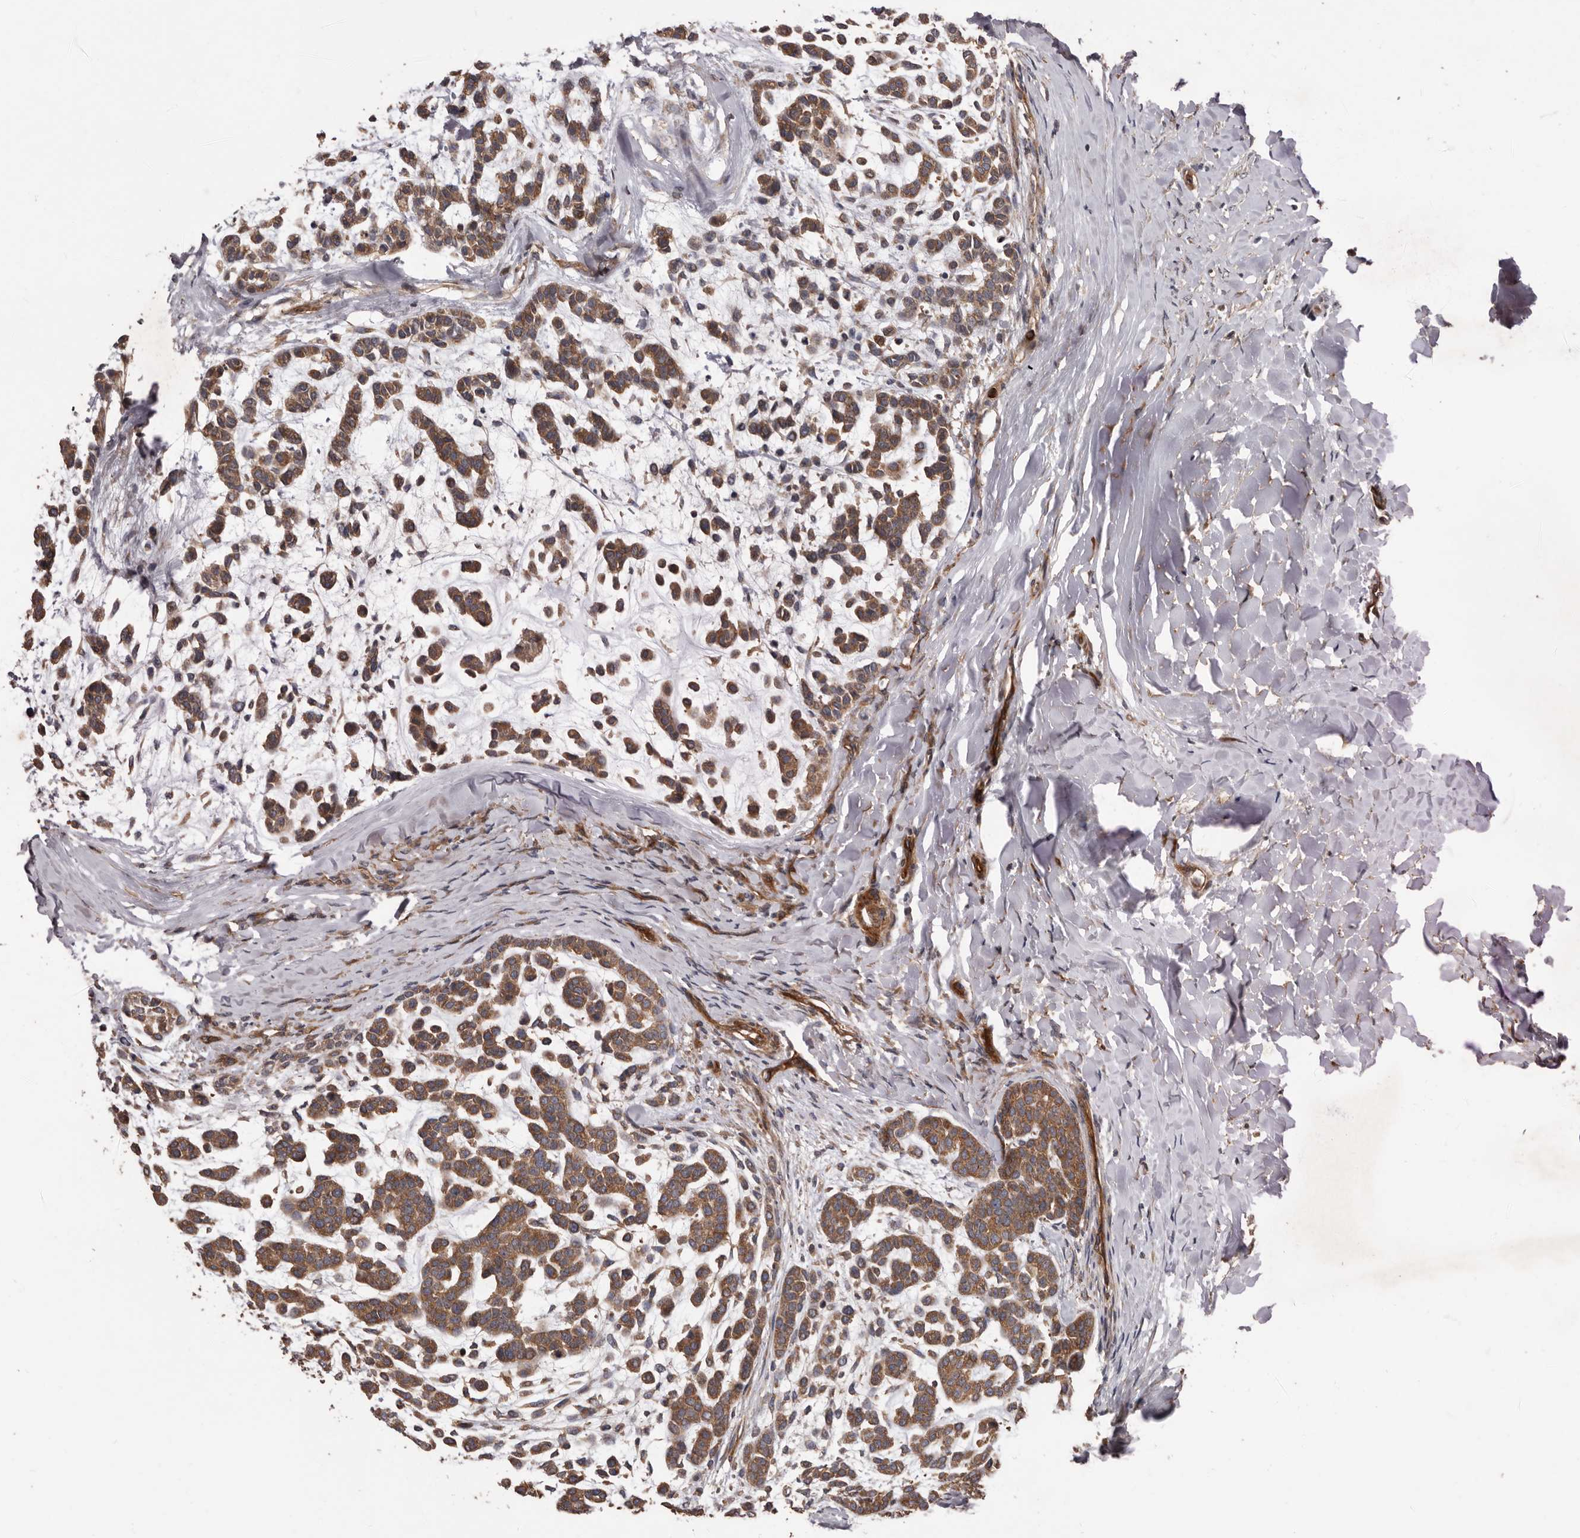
{"staining": {"intensity": "weak", "quantity": ">75%", "location": "cytoplasmic/membranous"}, "tissue": "head and neck cancer", "cell_type": "Tumor cells", "image_type": "cancer", "snomed": [{"axis": "morphology", "description": "Adenocarcinoma, NOS"}, {"axis": "morphology", "description": "Adenoma, NOS"}, {"axis": "topography", "description": "Head-Neck"}], "caption": "Human adenocarcinoma (head and neck) stained with a brown dye demonstrates weak cytoplasmic/membranous positive staining in approximately >75% of tumor cells.", "gene": "ARHGEF5", "patient": {"sex": "female", "age": 55}}